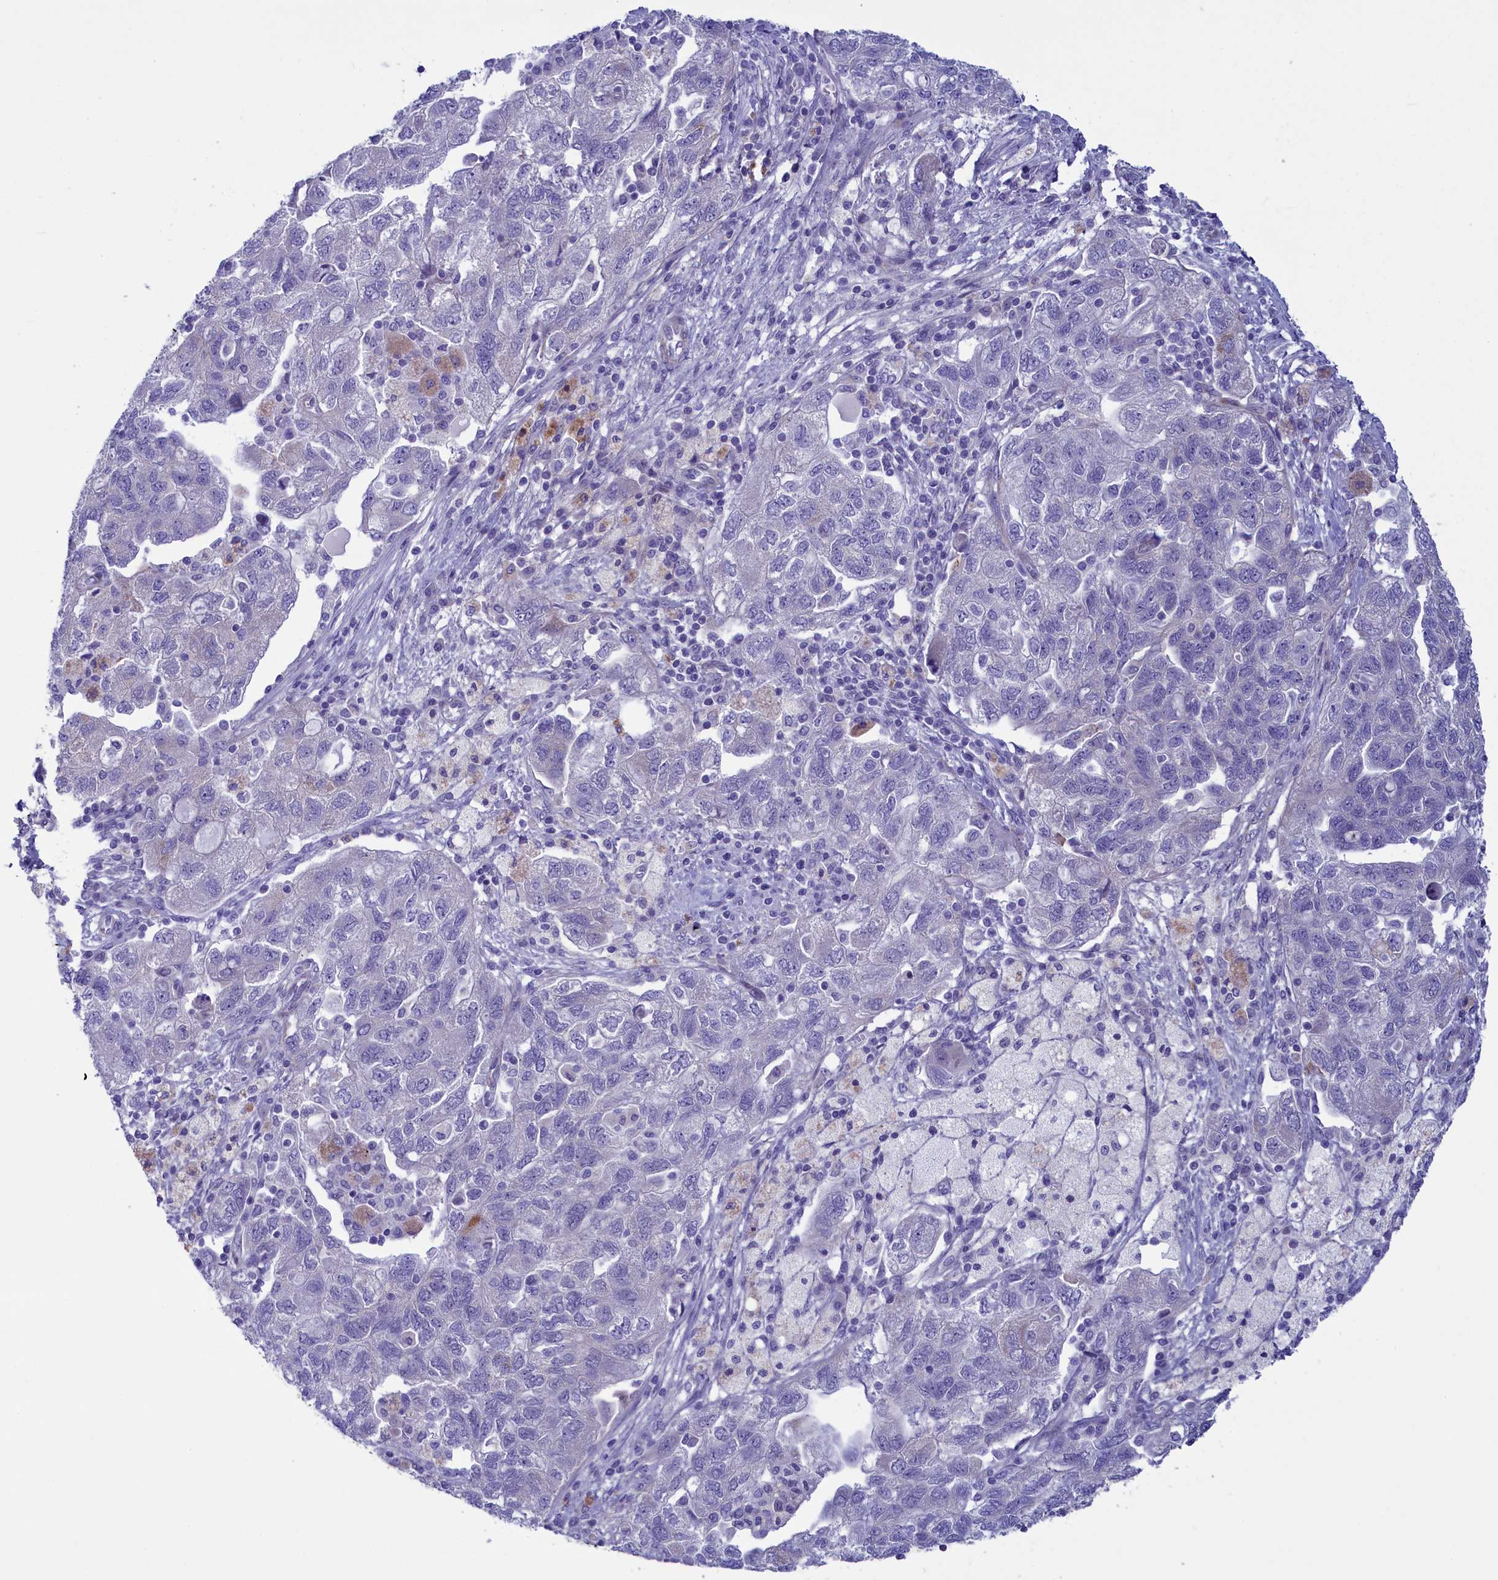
{"staining": {"intensity": "negative", "quantity": "none", "location": "none"}, "tissue": "ovarian cancer", "cell_type": "Tumor cells", "image_type": "cancer", "snomed": [{"axis": "morphology", "description": "Carcinoma, NOS"}, {"axis": "morphology", "description": "Cystadenocarcinoma, serous, NOS"}, {"axis": "topography", "description": "Ovary"}], "caption": "DAB (3,3'-diaminobenzidine) immunohistochemical staining of ovarian cancer reveals no significant staining in tumor cells. The staining is performed using DAB brown chromogen with nuclei counter-stained in using hematoxylin.", "gene": "LOXL1", "patient": {"sex": "female", "age": 69}}